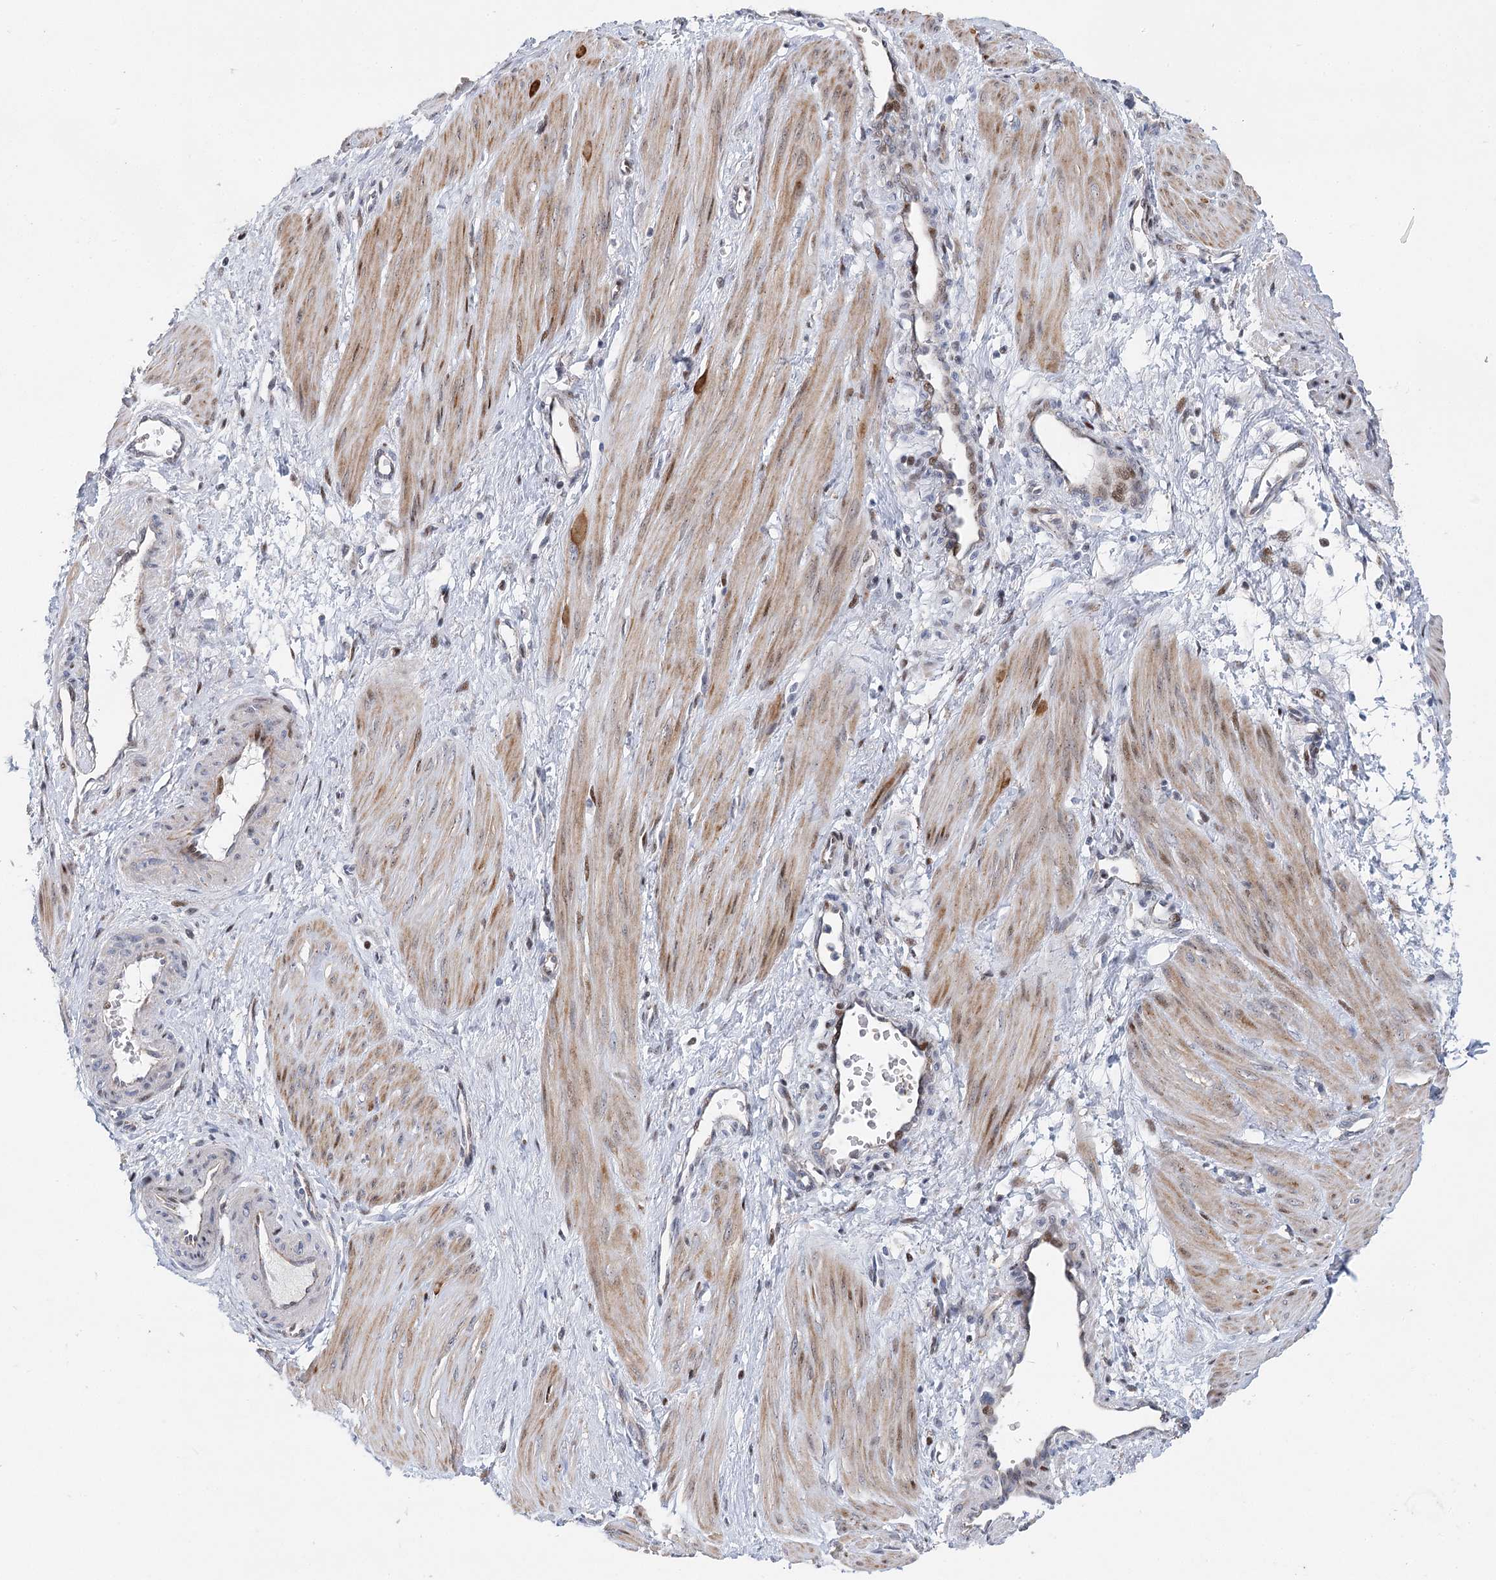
{"staining": {"intensity": "moderate", "quantity": ">75%", "location": "cytoplasmic/membranous,nuclear"}, "tissue": "smooth muscle", "cell_type": "Smooth muscle cells", "image_type": "normal", "snomed": [{"axis": "morphology", "description": "Normal tissue, NOS"}, {"axis": "topography", "description": "Endometrium"}], "caption": "High-power microscopy captured an immunohistochemistry (IHC) image of normal smooth muscle, revealing moderate cytoplasmic/membranous,nuclear staining in about >75% of smooth muscle cells. (brown staining indicates protein expression, while blue staining denotes nuclei).", "gene": "CAMTA1", "patient": {"sex": "female", "age": 33}}